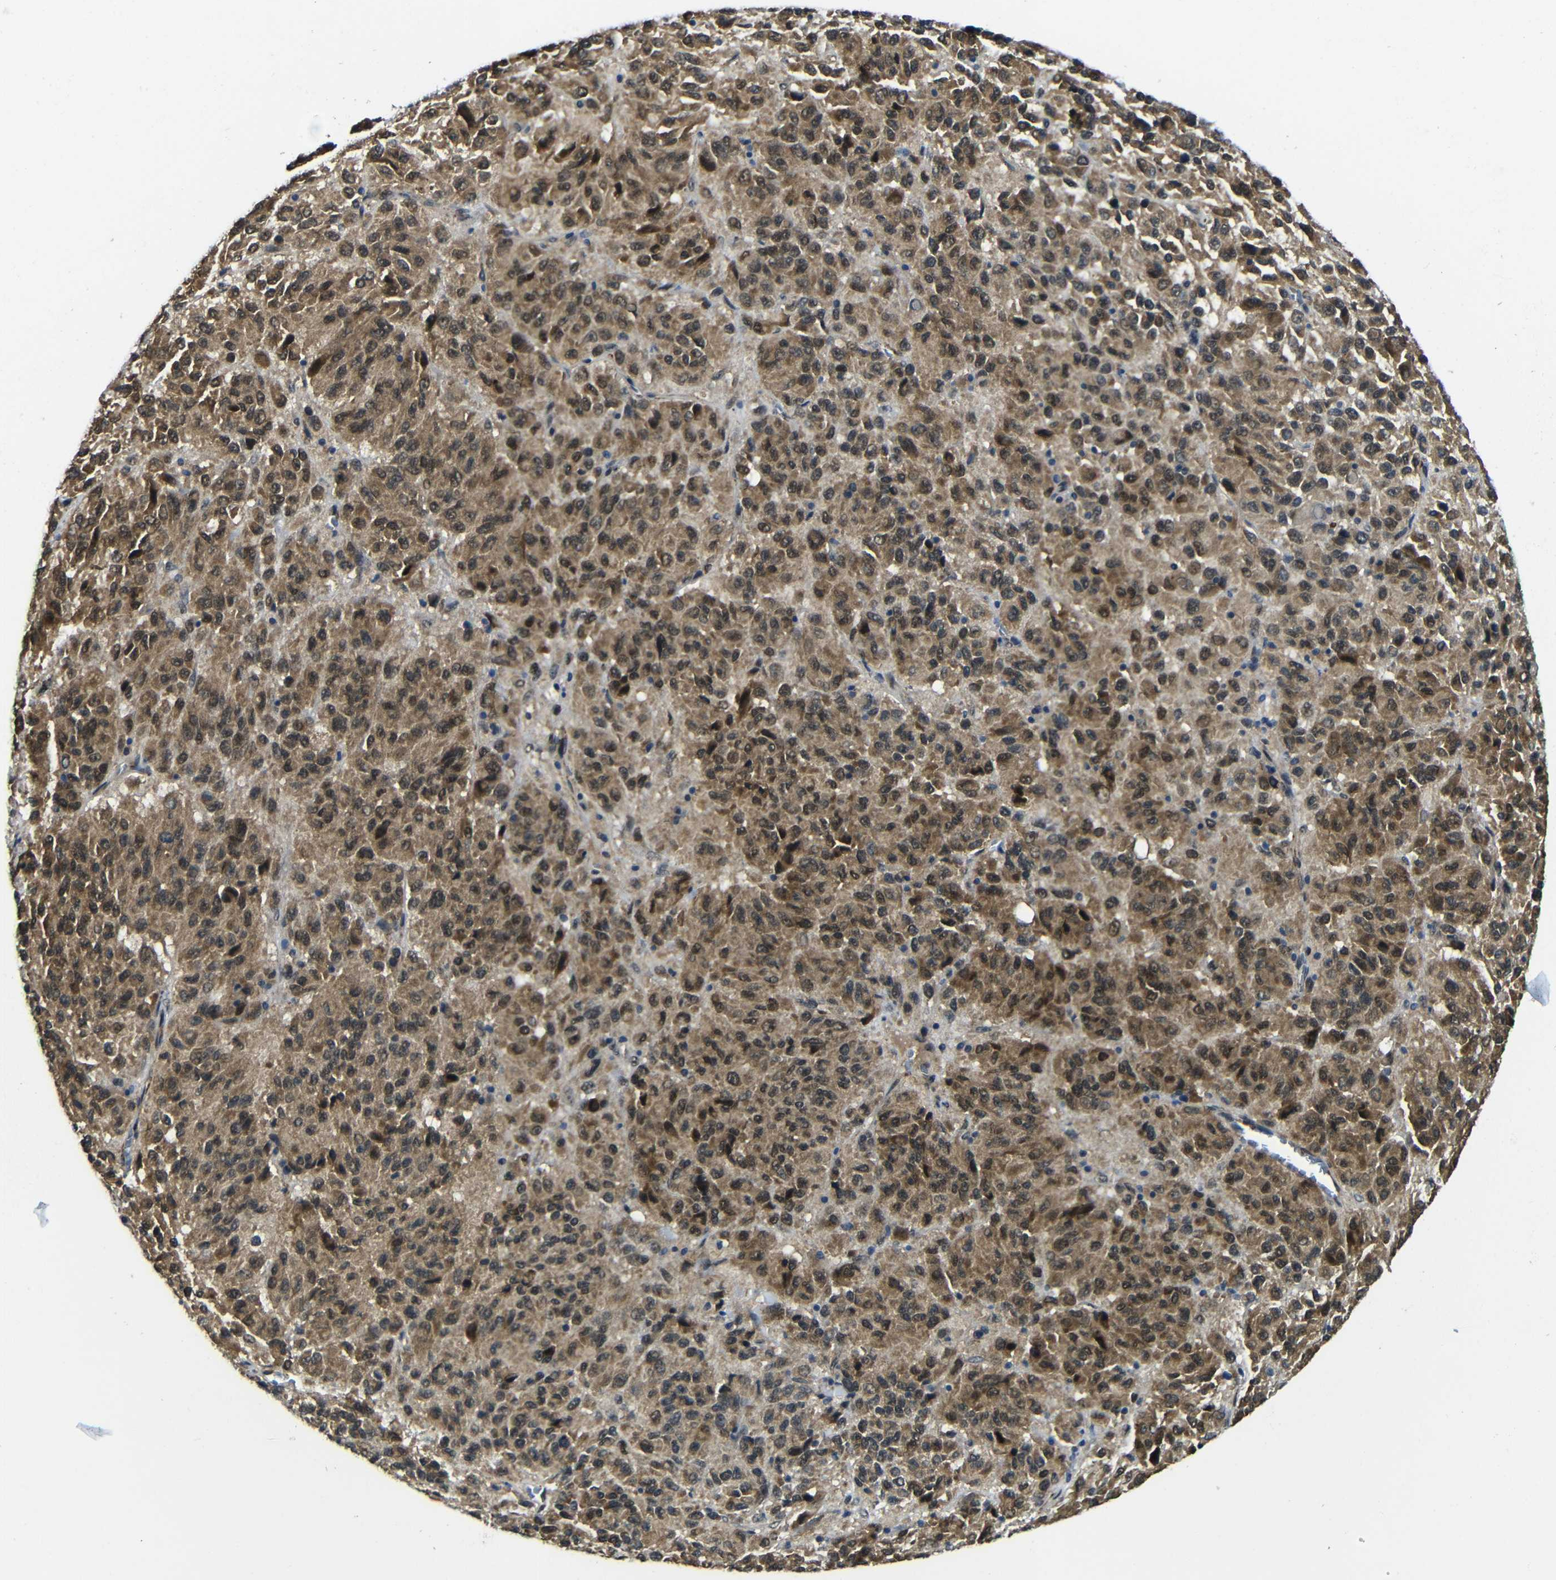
{"staining": {"intensity": "moderate", "quantity": ">75%", "location": "cytoplasmic/membranous,nuclear"}, "tissue": "melanoma", "cell_type": "Tumor cells", "image_type": "cancer", "snomed": [{"axis": "morphology", "description": "Malignant melanoma, Metastatic site"}, {"axis": "topography", "description": "Lung"}], "caption": "Immunohistochemical staining of human malignant melanoma (metastatic site) exhibits medium levels of moderate cytoplasmic/membranous and nuclear protein expression in approximately >75% of tumor cells.", "gene": "FAM172A", "patient": {"sex": "male", "age": 64}}